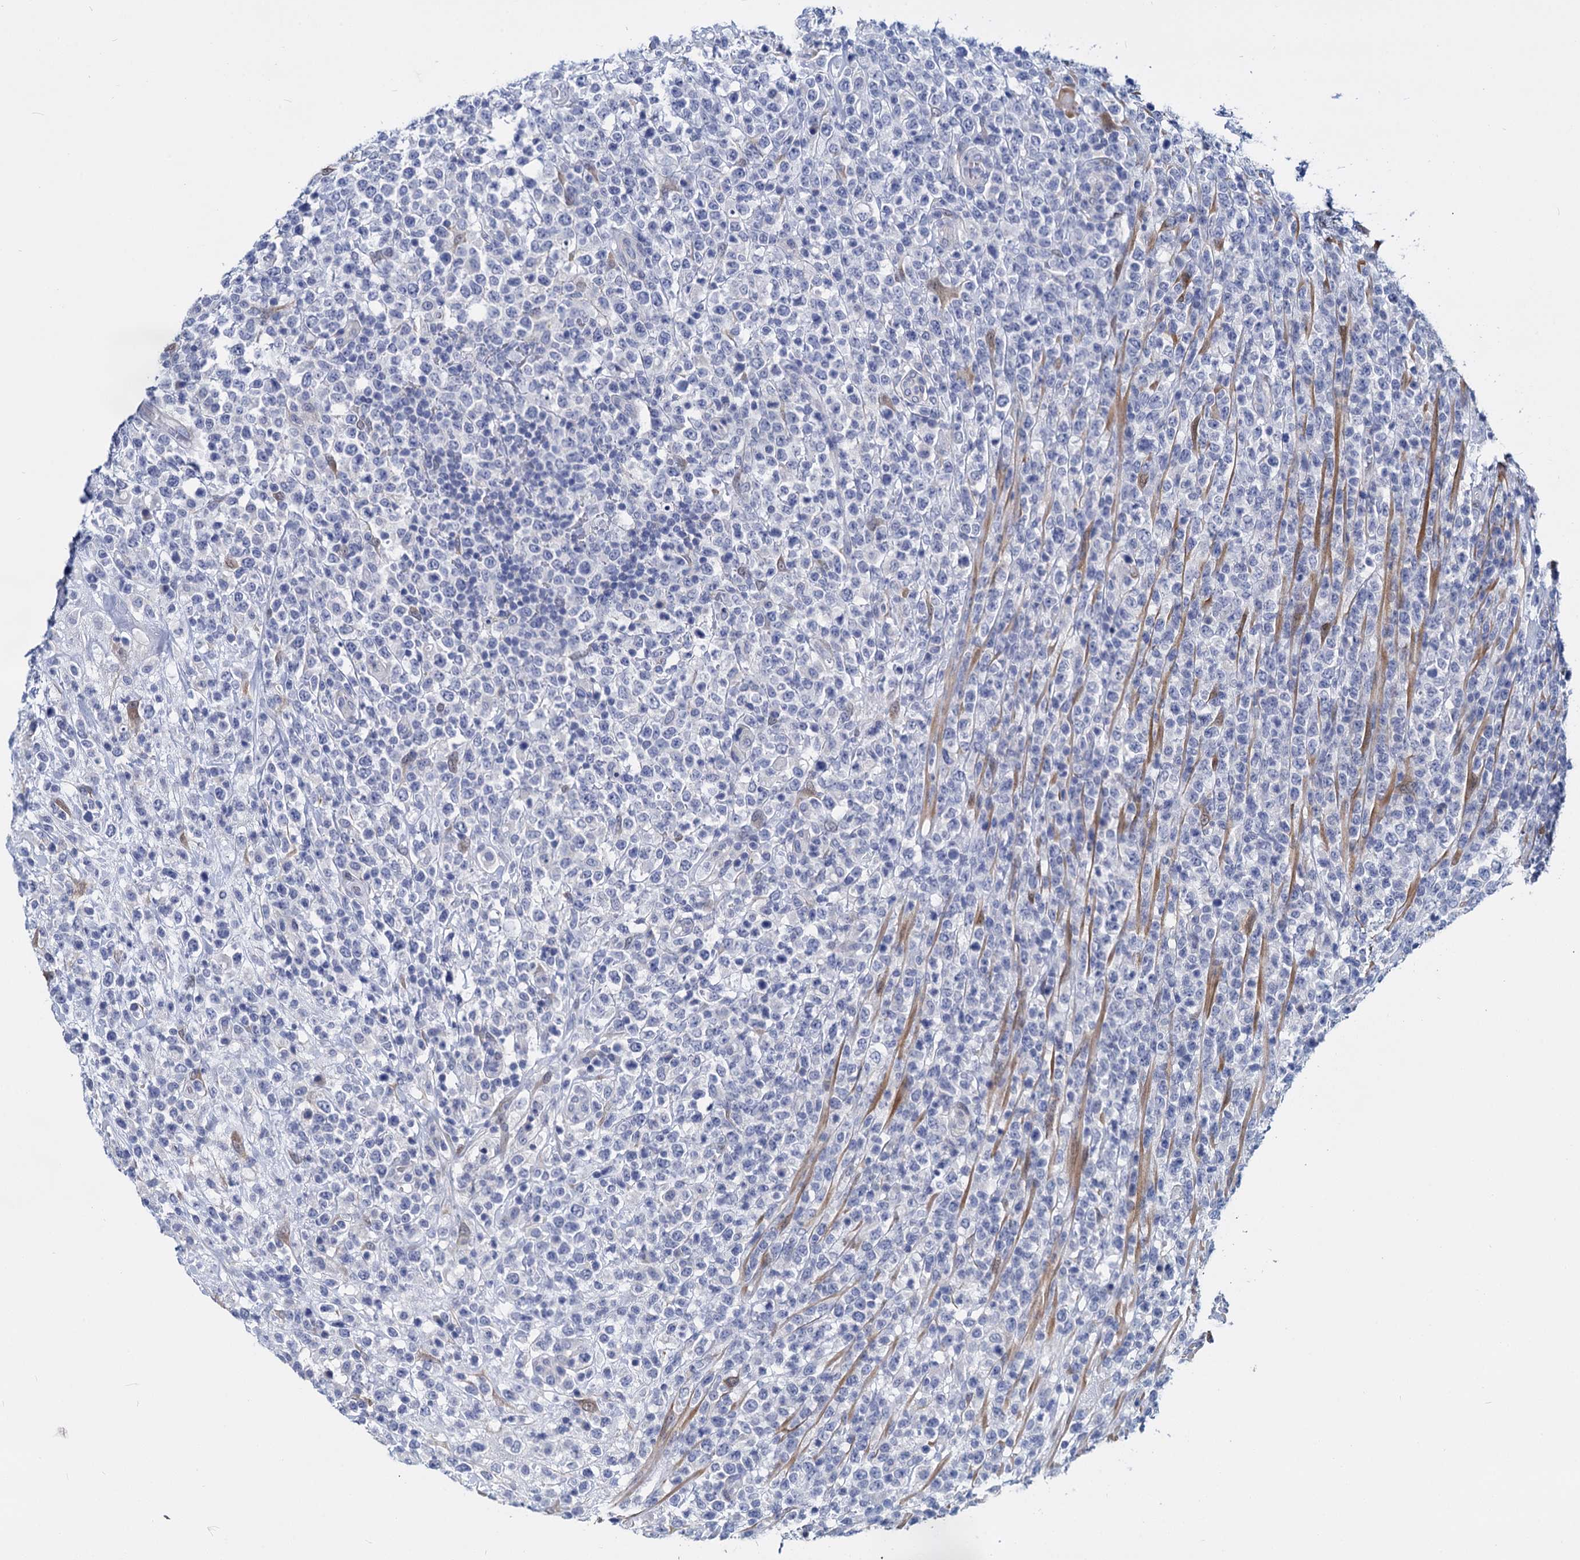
{"staining": {"intensity": "negative", "quantity": "none", "location": "none"}, "tissue": "lymphoma", "cell_type": "Tumor cells", "image_type": "cancer", "snomed": [{"axis": "morphology", "description": "Malignant lymphoma, non-Hodgkin's type, High grade"}, {"axis": "topography", "description": "Colon"}], "caption": "Photomicrograph shows no significant protein expression in tumor cells of malignant lymphoma, non-Hodgkin's type (high-grade).", "gene": "GSTM3", "patient": {"sex": "female", "age": 53}}